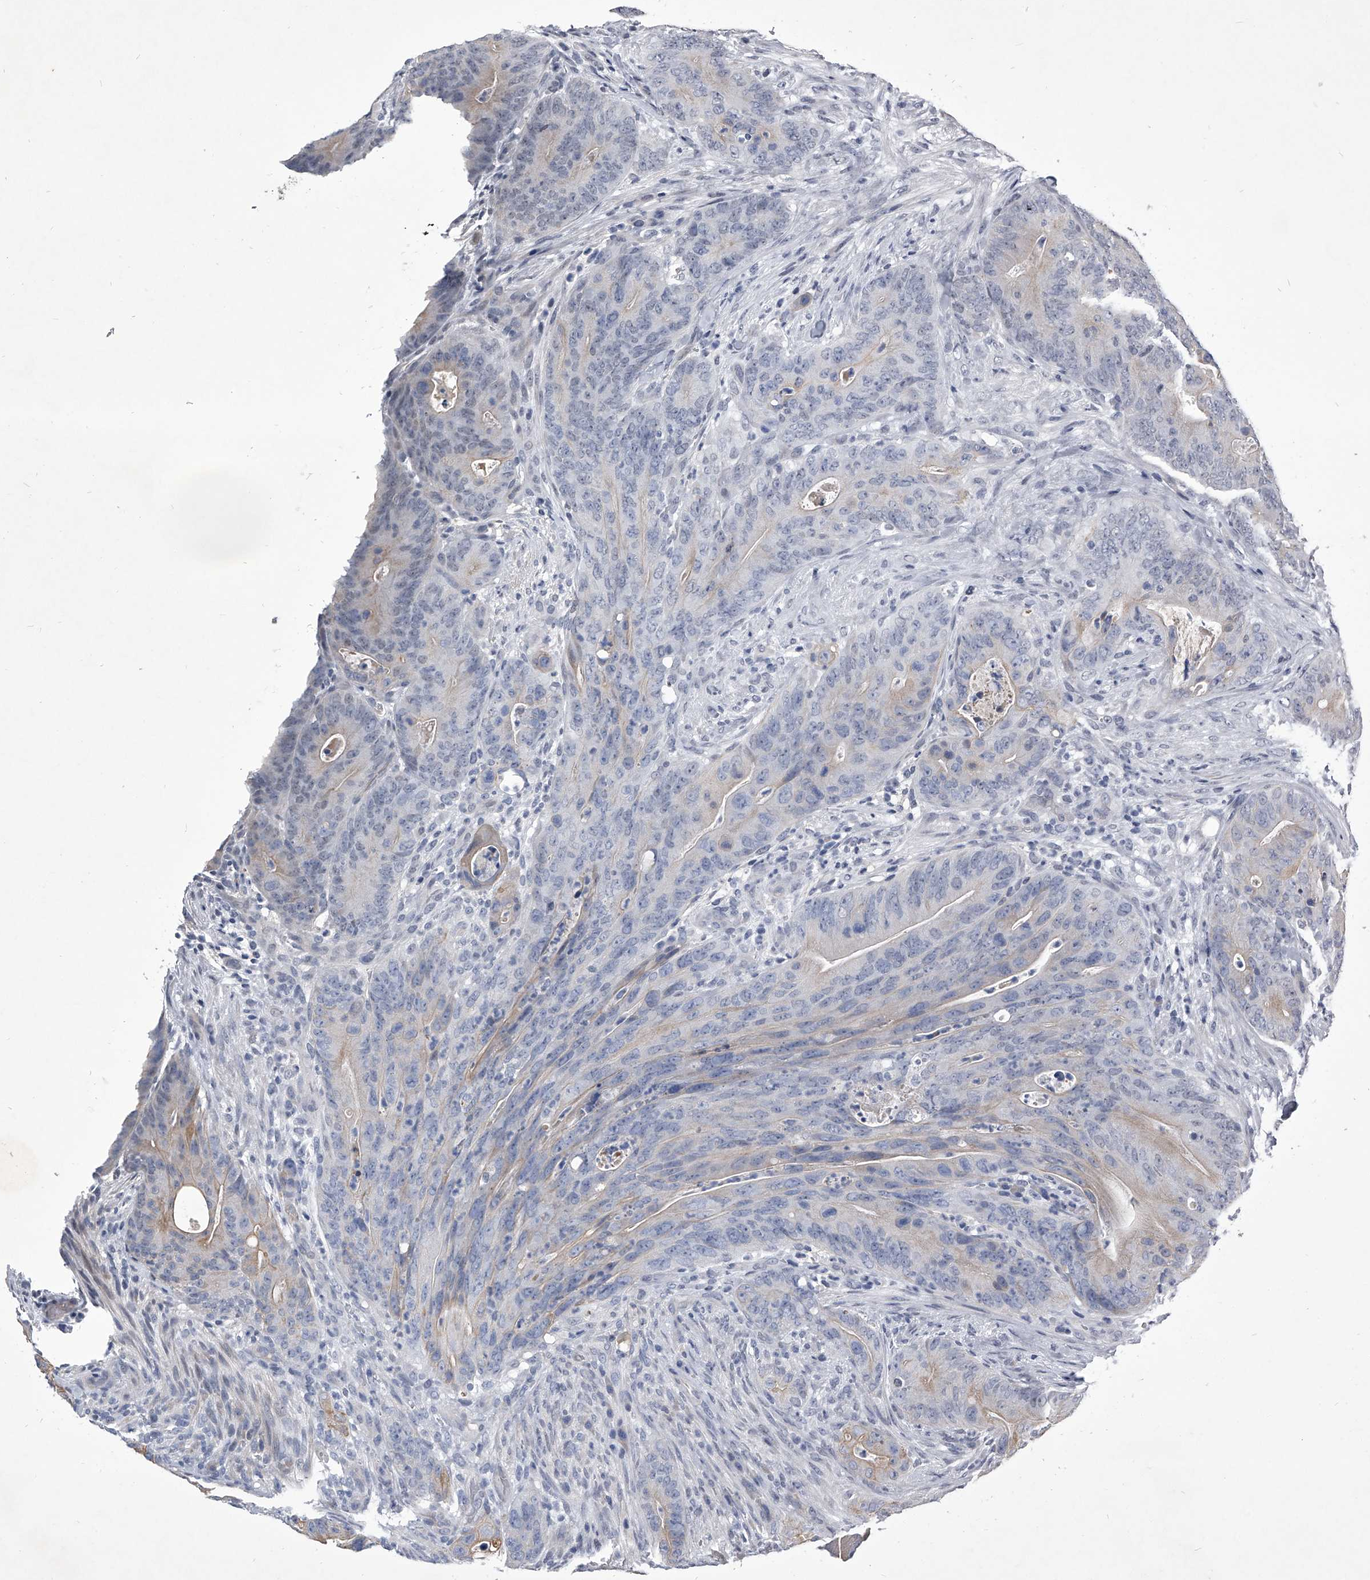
{"staining": {"intensity": "weak", "quantity": "<25%", "location": "cytoplasmic/membranous"}, "tissue": "colorectal cancer", "cell_type": "Tumor cells", "image_type": "cancer", "snomed": [{"axis": "morphology", "description": "Normal tissue, NOS"}, {"axis": "topography", "description": "Colon"}], "caption": "The image shows no significant positivity in tumor cells of colorectal cancer.", "gene": "ZNF76", "patient": {"sex": "female", "age": 82}}